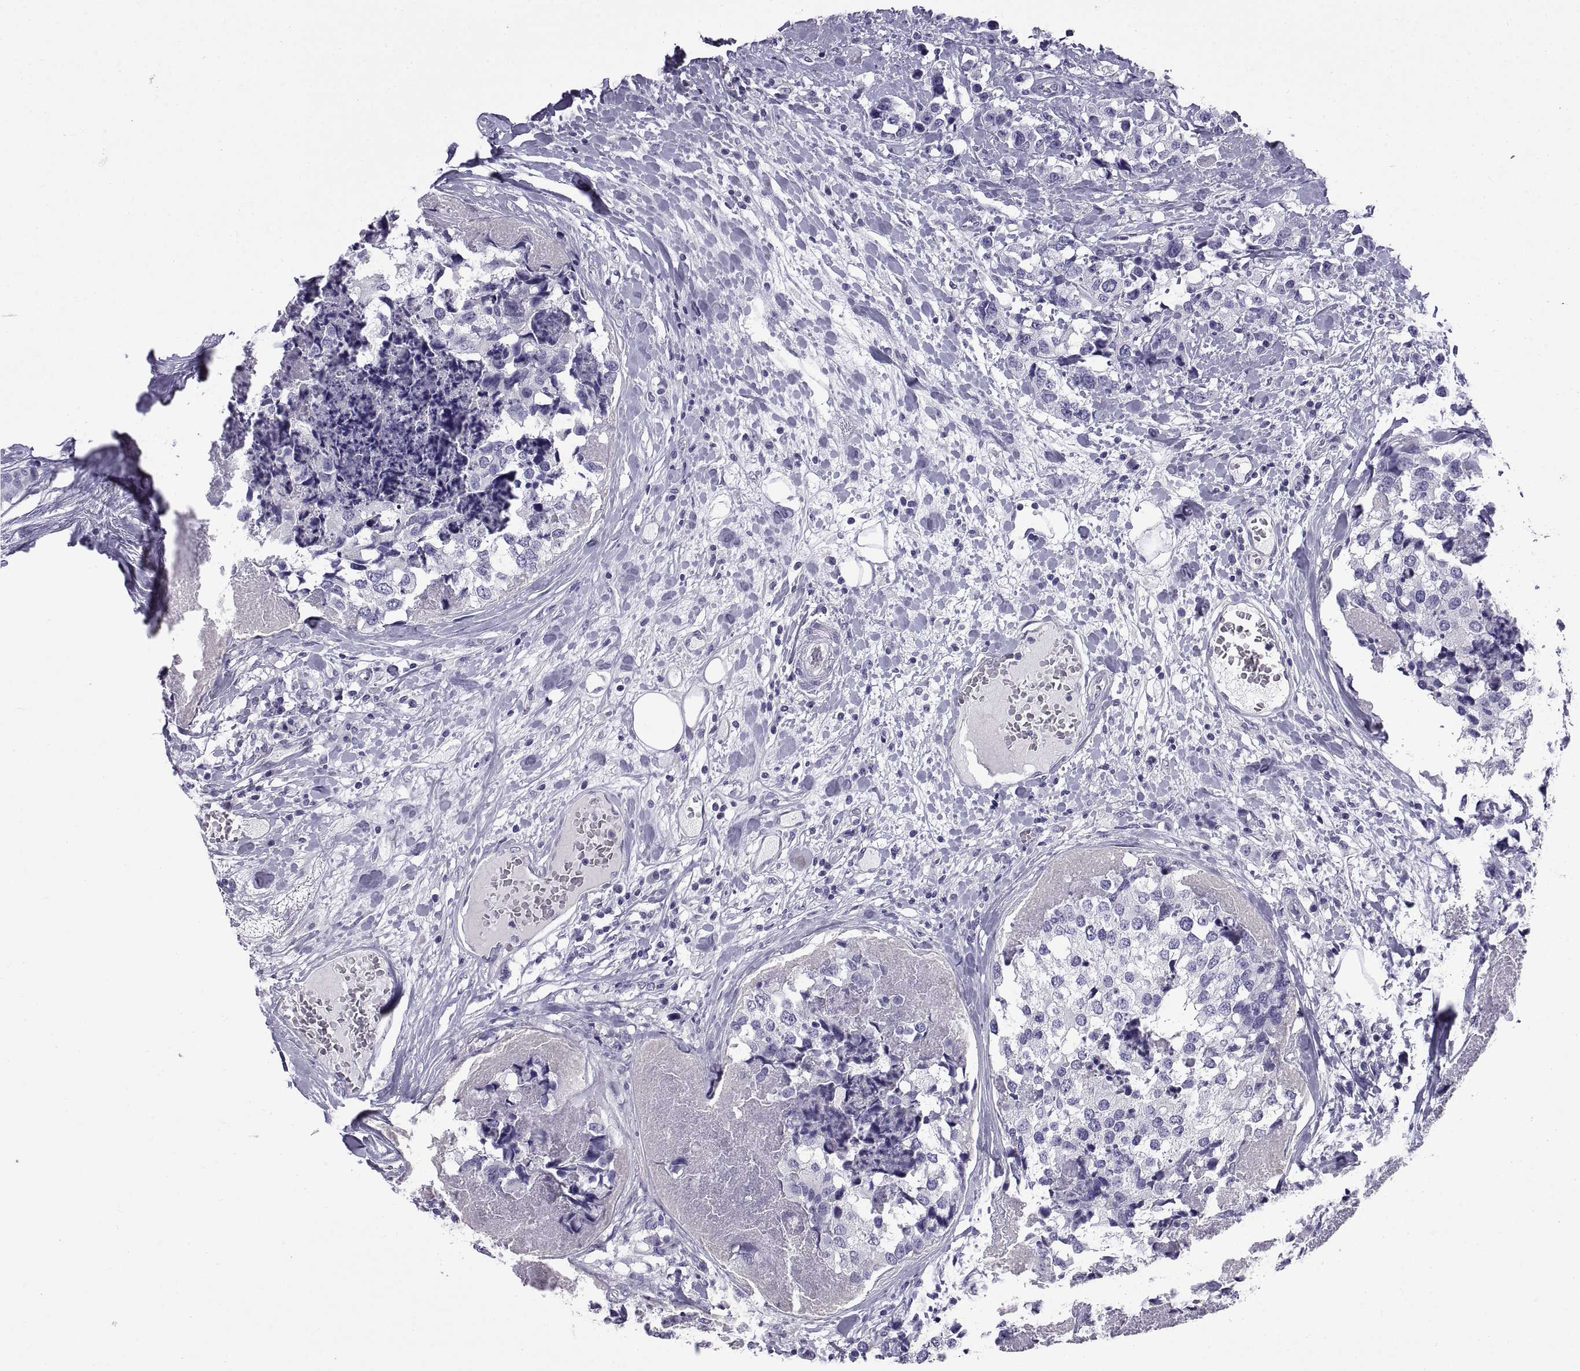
{"staining": {"intensity": "negative", "quantity": "none", "location": "none"}, "tissue": "breast cancer", "cell_type": "Tumor cells", "image_type": "cancer", "snomed": [{"axis": "morphology", "description": "Lobular carcinoma"}, {"axis": "topography", "description": "Breast"}], "caption": "Immunohistochemical staining of breast cancer (lobular carcinoma) demonstrates no significant expression in tumor cells.", "gene": "SPDYE1", "patient": {"sex": "female", "age": 59}}